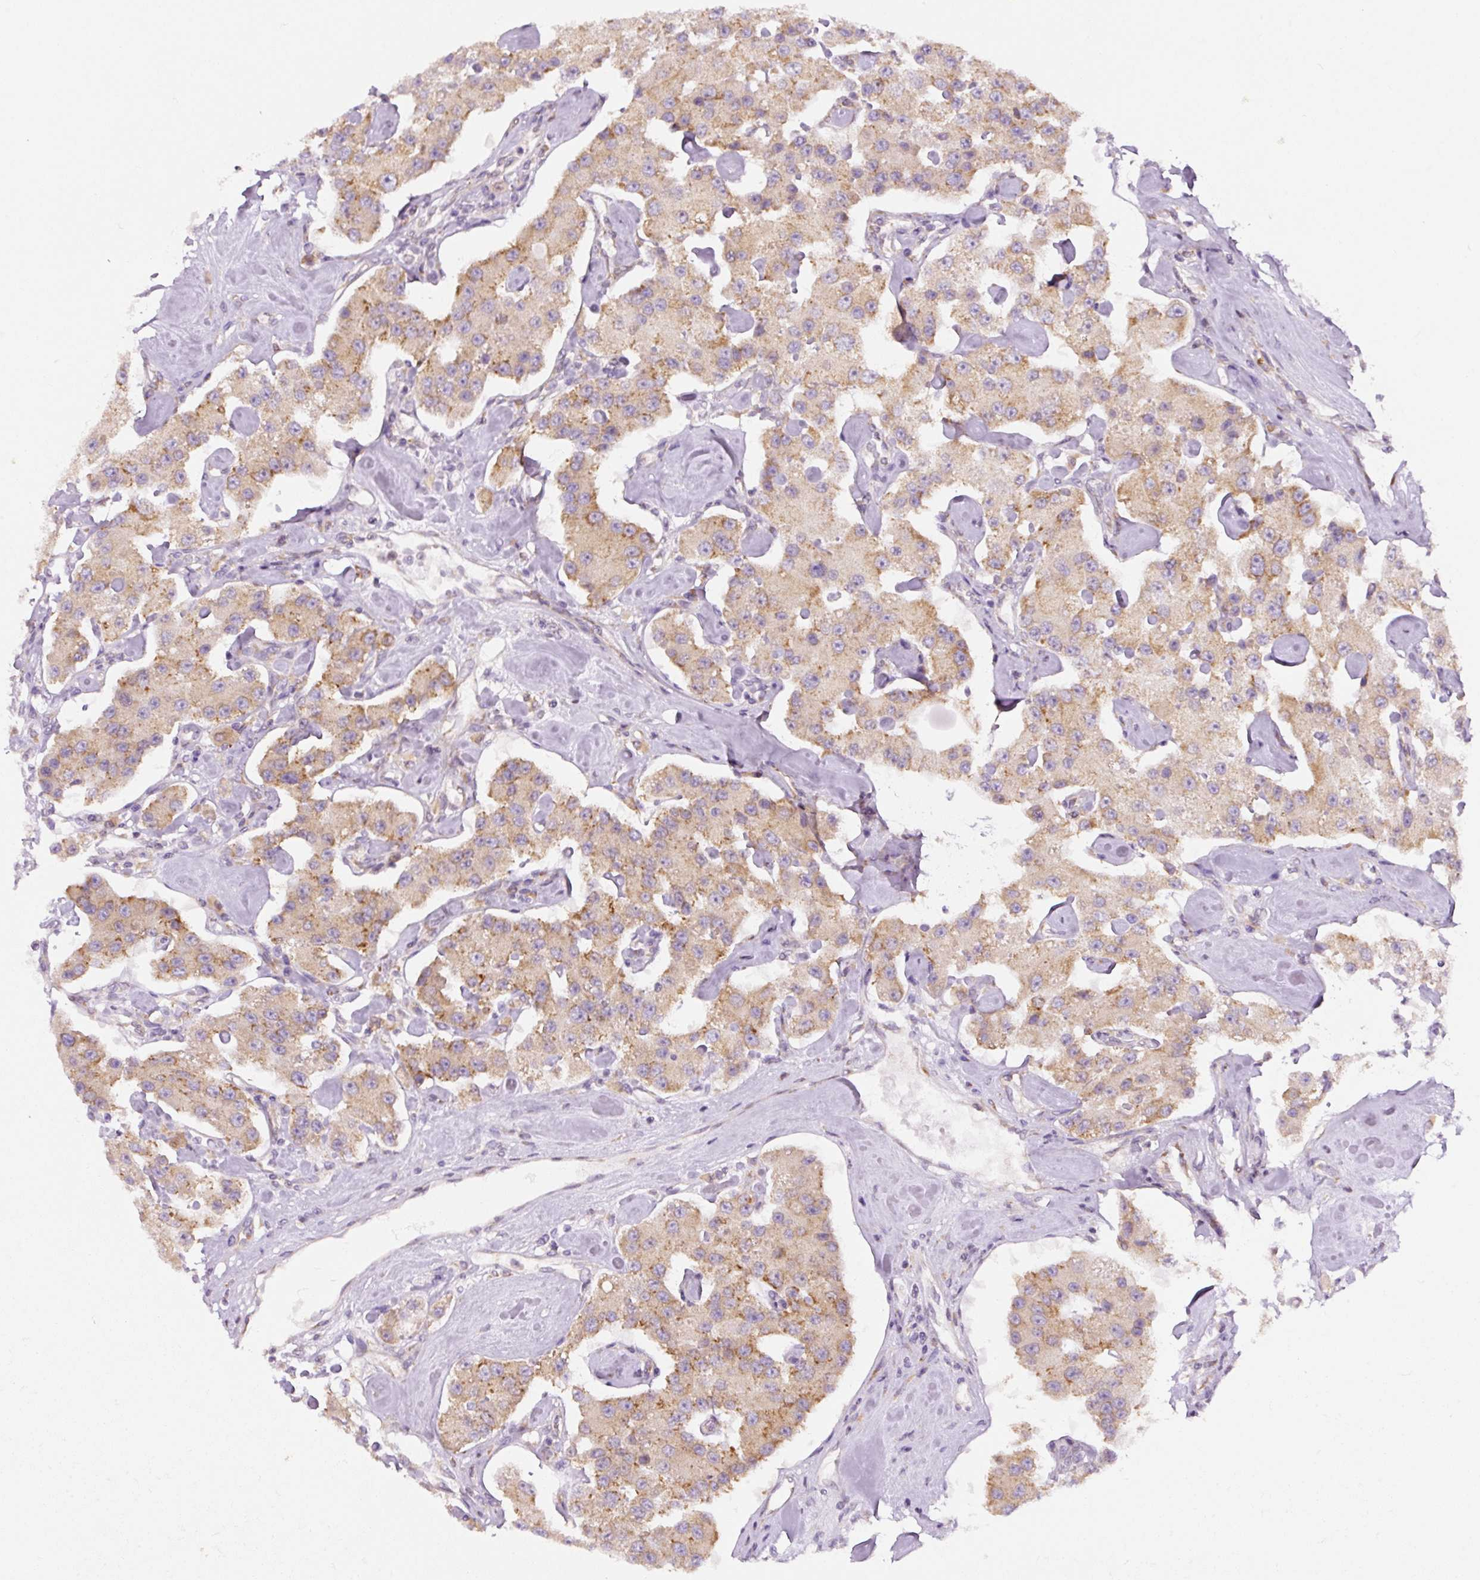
{"staining": {"intensity": "moderate", "quantity": ">75%", "location": "cytoplasmic/membranous"}, "tissue": "carcinoid", "cell_type": "Tumor cells", "image_type": "cancer", "snomed": [{"axis": "morphology", "description": "Carcinoid, malignant, NOS"}, {"axis": "topography", "description": "Pancreas"}], "caption": "IHC photomicrograph of carcinoid stained for a protein (brown), which displays medium levels of moderate cytoplasmic/membranous expression in about >75% of tumor cells.", "gene": "DDOST", "patient": {"sex": "male", "age": 41}}